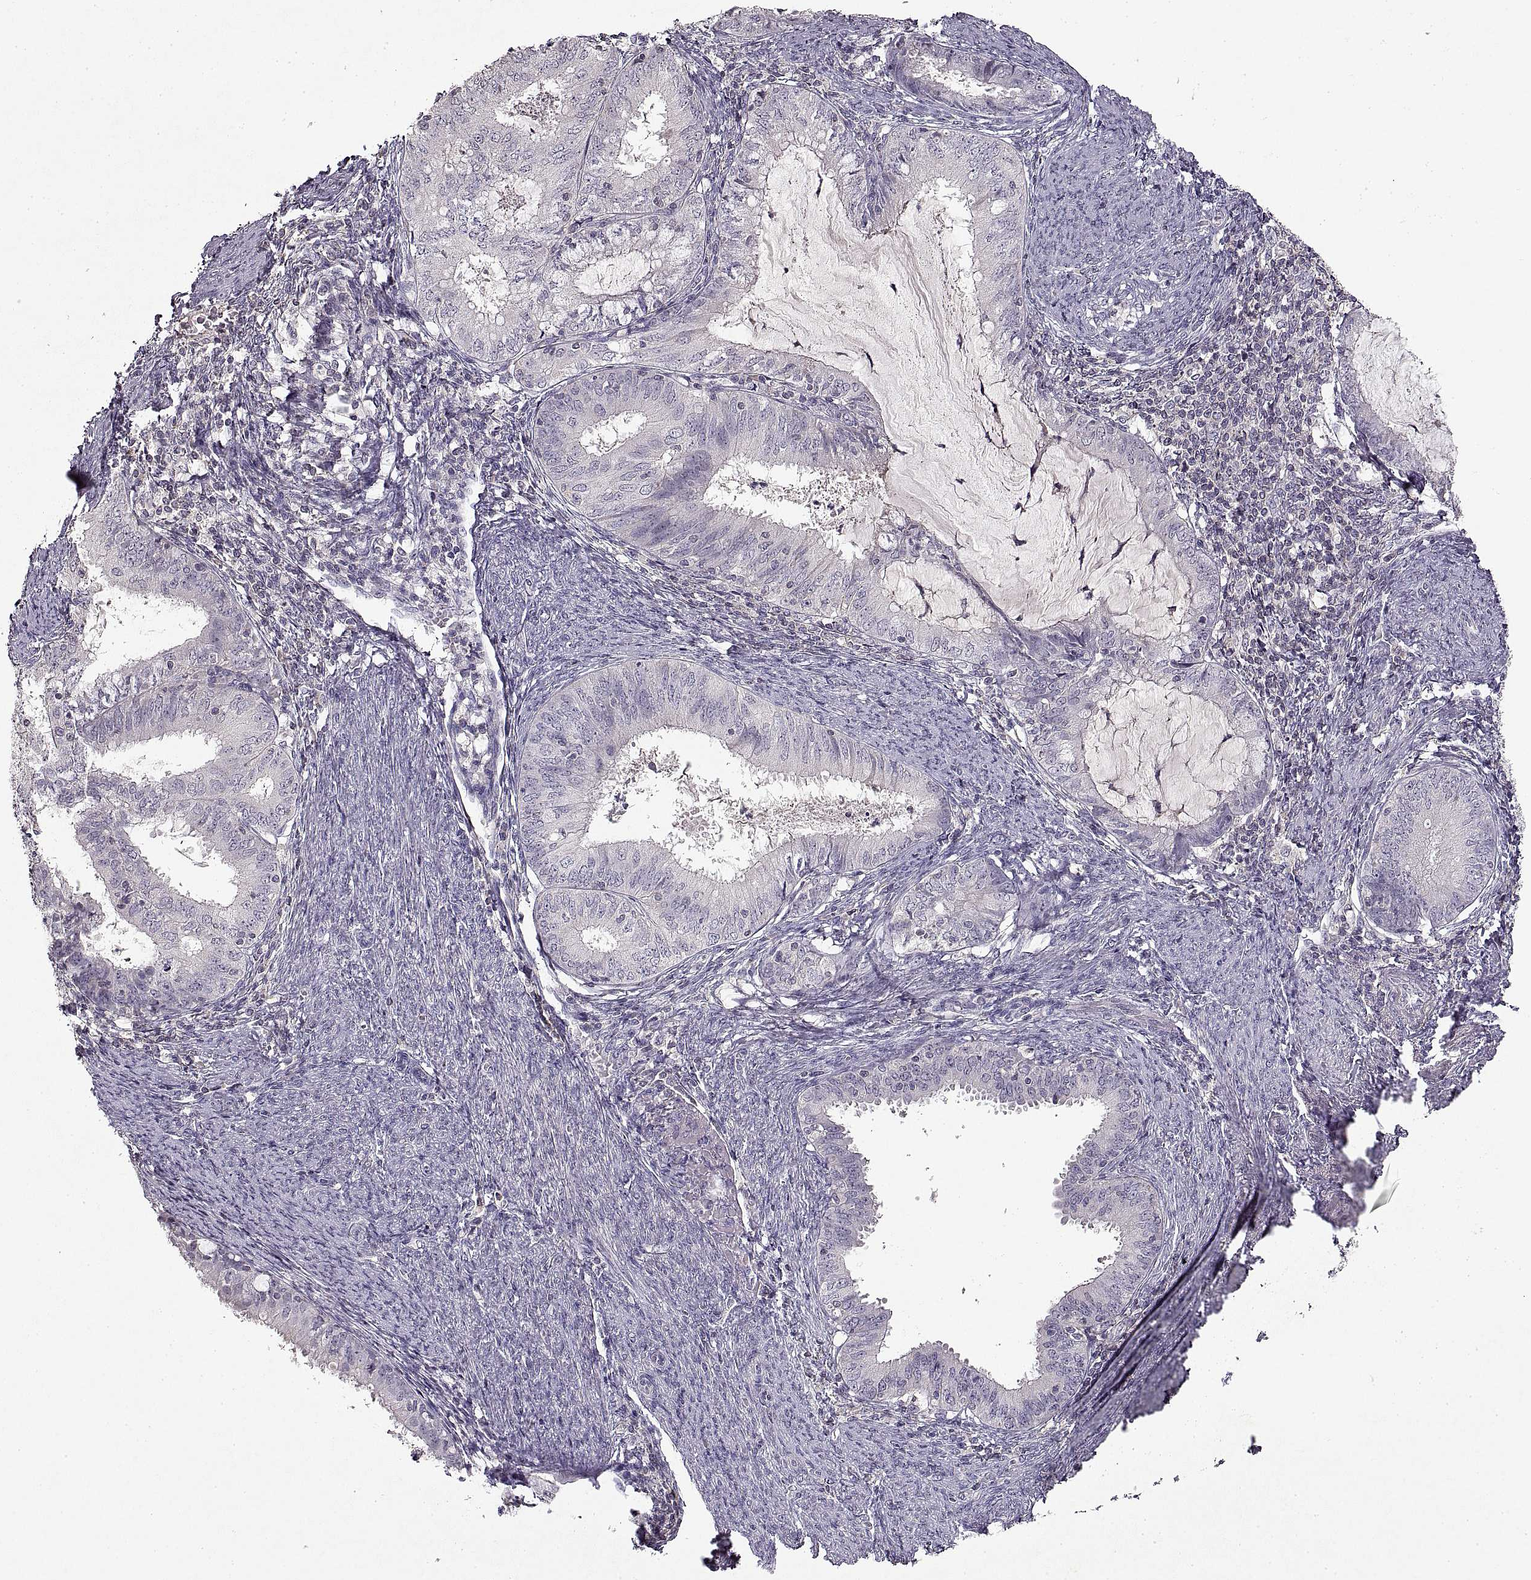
{"staining": {"intensity": "negative", "quantity": "none", "location": "none"}, "tissue": "endometrial cancer", "cell_type": "Tumor cells", "image_type": "cancer", "snomed": [{"axis": "morphology", "description": "Adenocarcinoma, NOS"}, {"axis": "topography", "description": "Endometrium"}], "caption": "DAB (3,3'-diaminobenzidine) immunohistochemical staining of human endometrial cancer (adenocarcinoma) demonstrates no significant staining in tumor cells.", "gene": "ADAM11", "patient": {"sex": "female", "age": 57}}